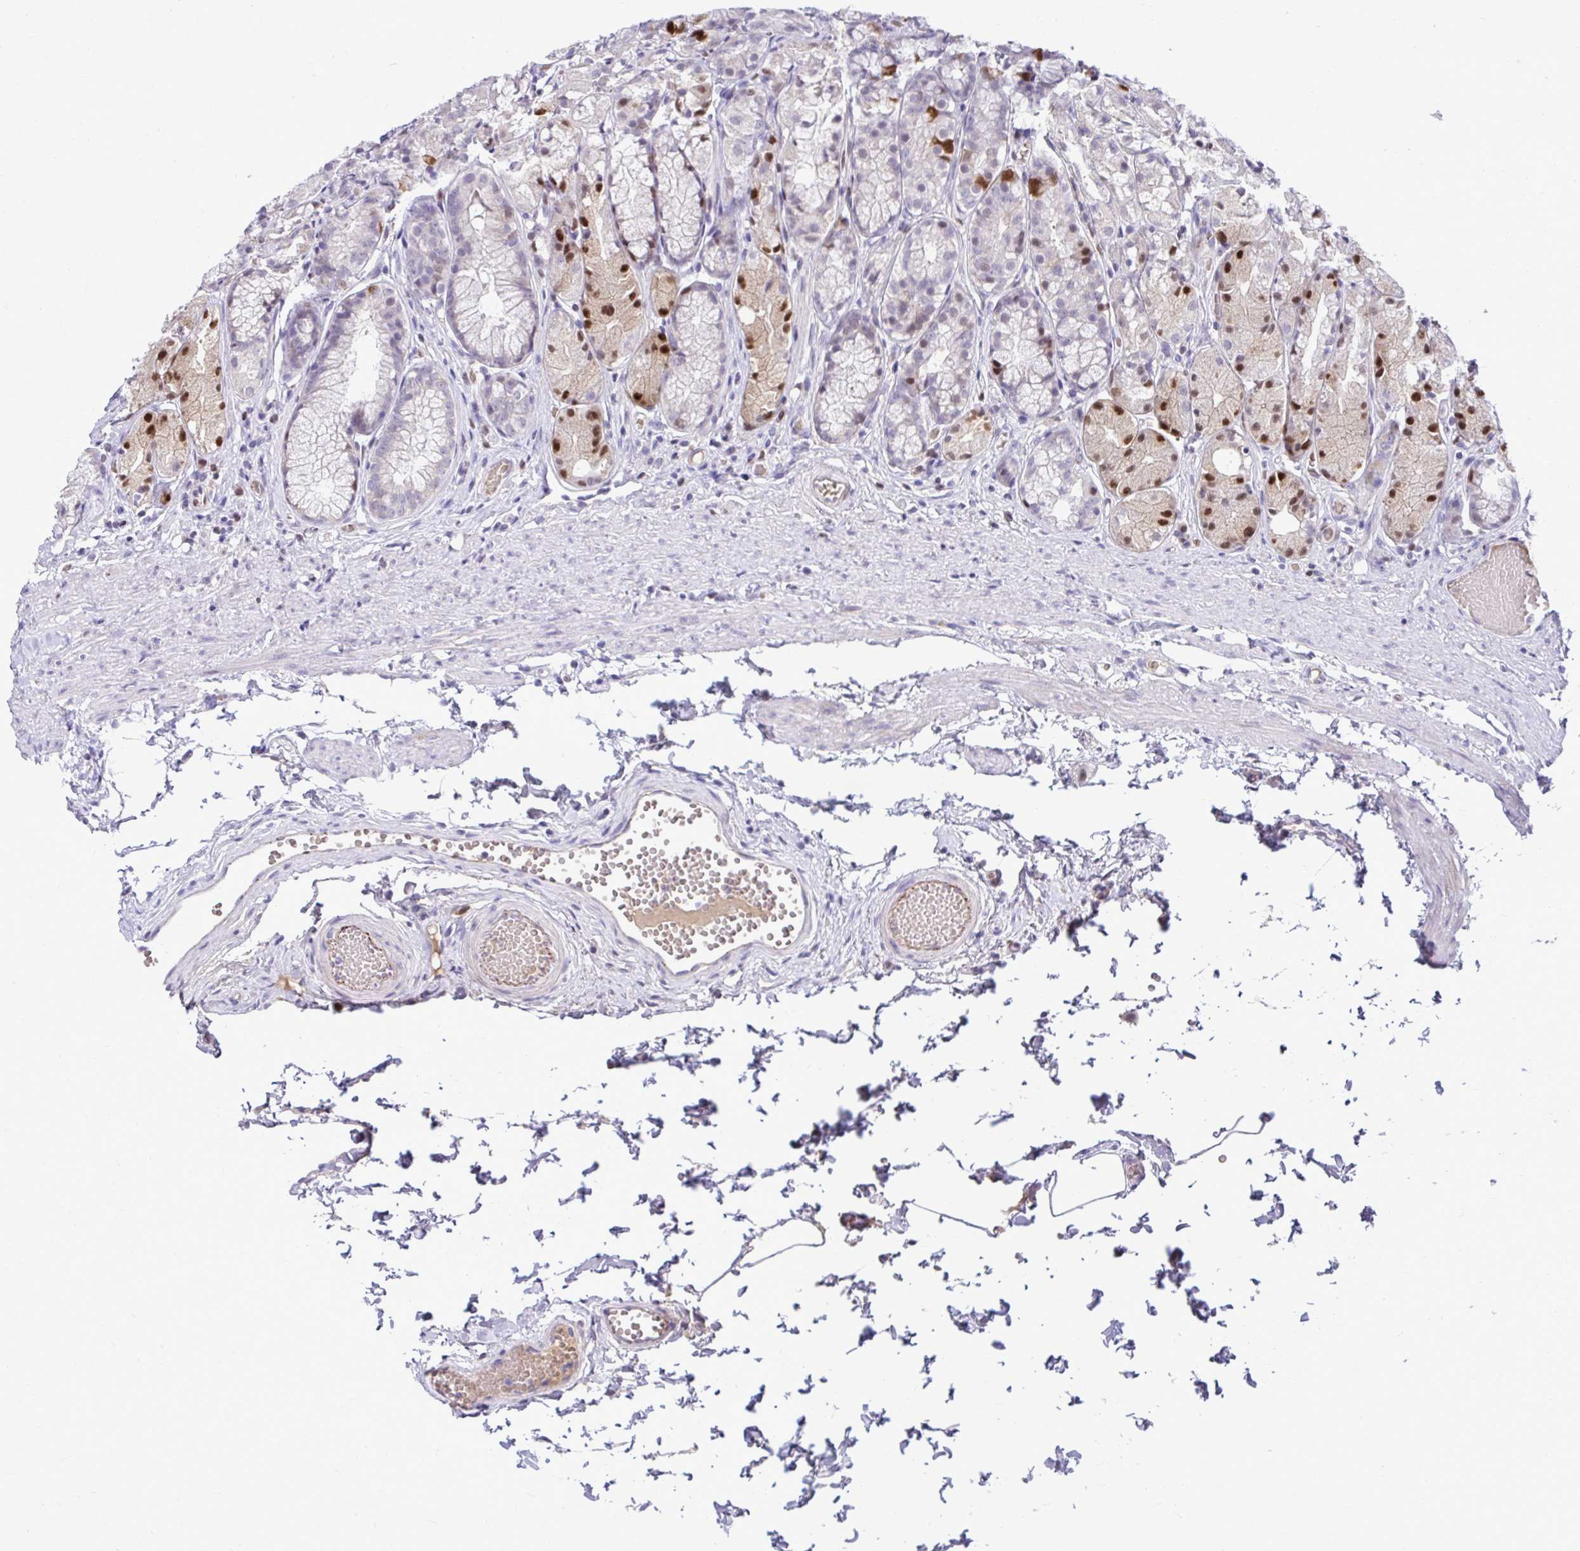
{"staining": {"intensity": "strong", "quantity": "25%-75%", "location": "nuclear"}, "tissue": "stomach", "cell_type": "Glandular cells", "image_type": "normal", "snomed": [{"axis": "morphology", "description": "Normal tissue, NOS"}, {"axis": "topography", "description": "Stomach"}], "caption": "Strong nuclear expression is present in approximately 25%-75% of glandular cells in unremarkable stomach. The staining was performed using DAB to visualize the protein expression in brown, while the nuclei were stained in blue with hematoxylin (Magnification: 20x).", "gene": "CDC20", "patient": {"sex": "male", "age": 70}}